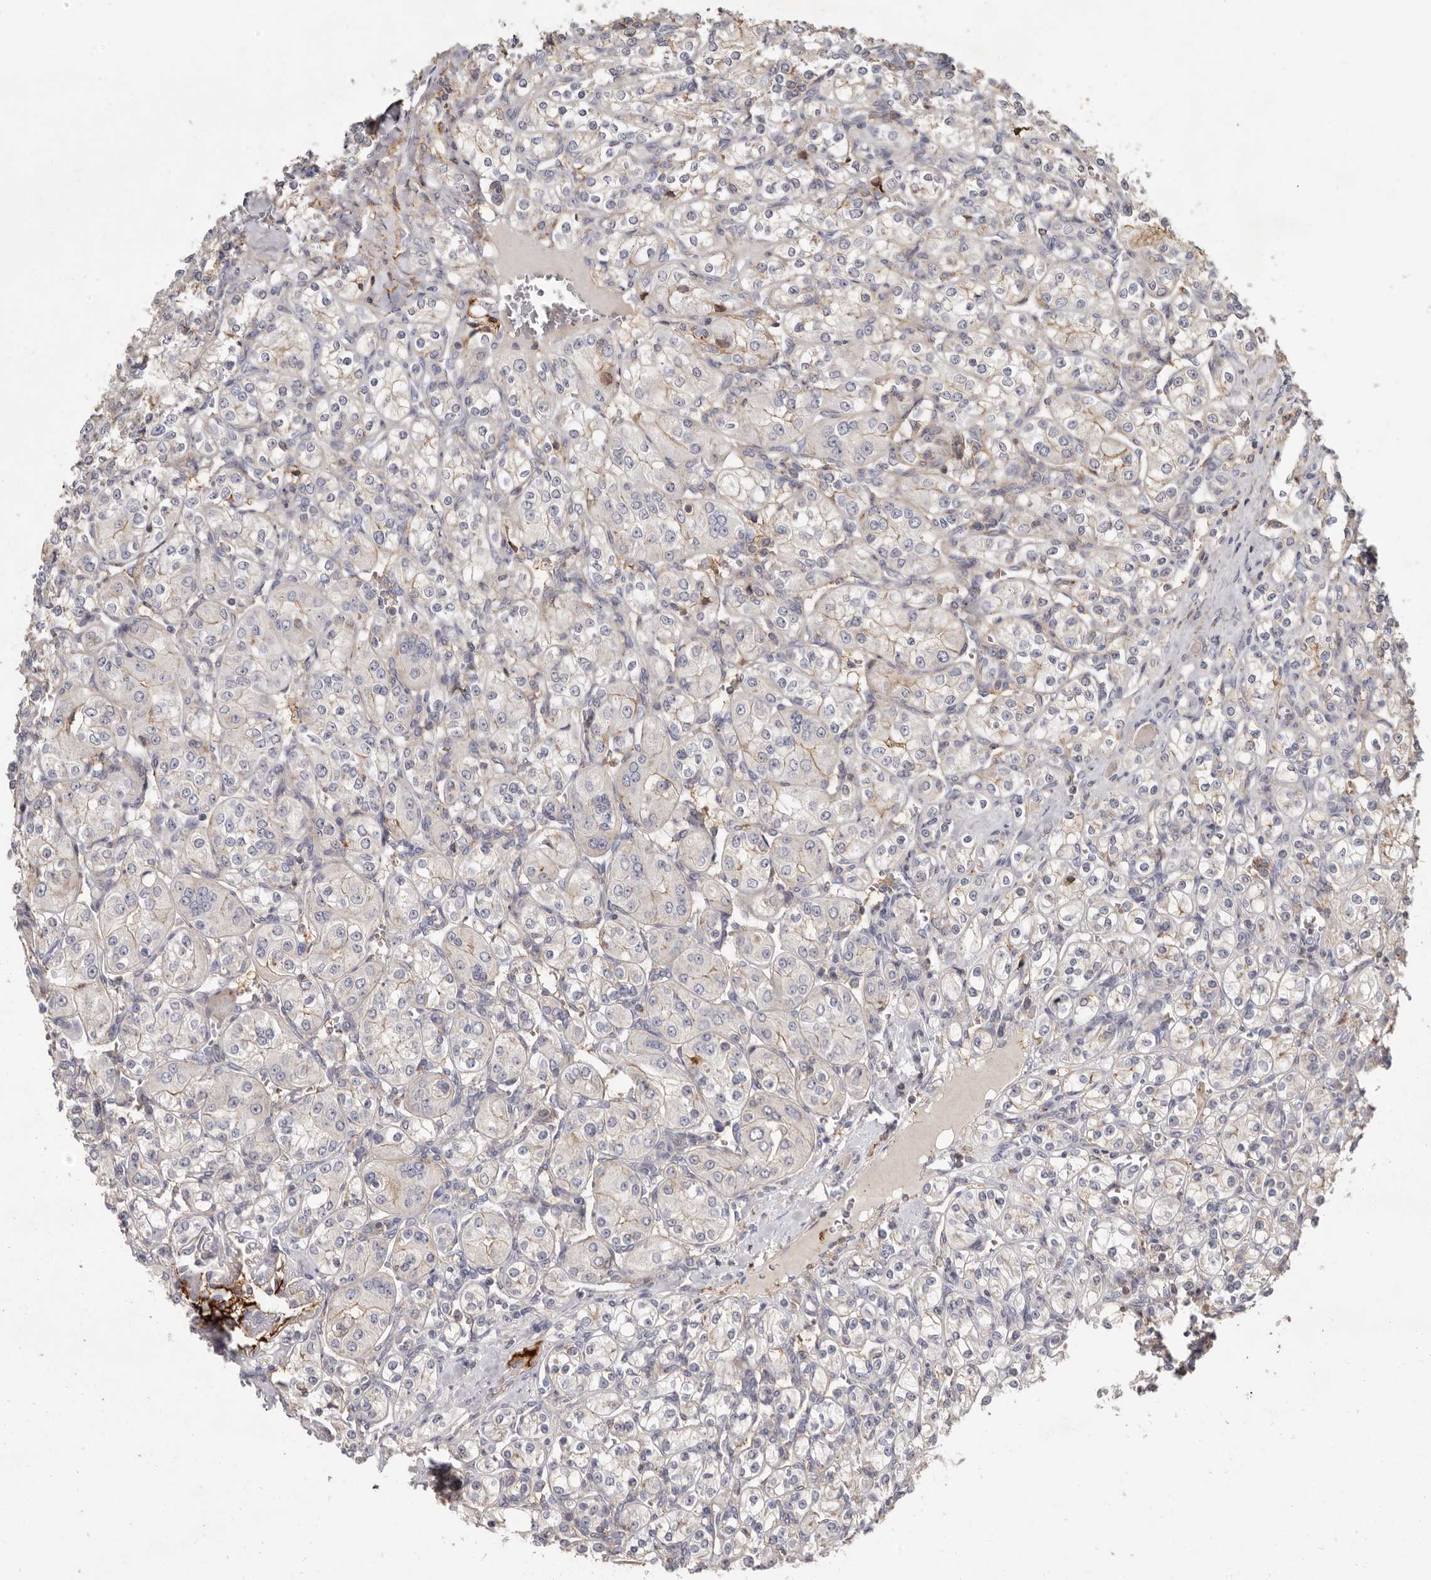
{"staining": {"intensity": "negative", "quantity": "none", "location": "none"}, "tissue": "renal cancer", "cell_type": "Tumor cells", "image_type": "cancer", "snomed": [{"axis": "morphology", "description": "Adenocarcinoma, NOS"}, {"axis": "topography", "description": "Kidney"}], "caption": "Immunohistochemical staining of renal adenocarcinoma shows no significant positivity in tumor cells.", "gene": "KIF26B", "patient": {"sex": "male", "age": 77}}